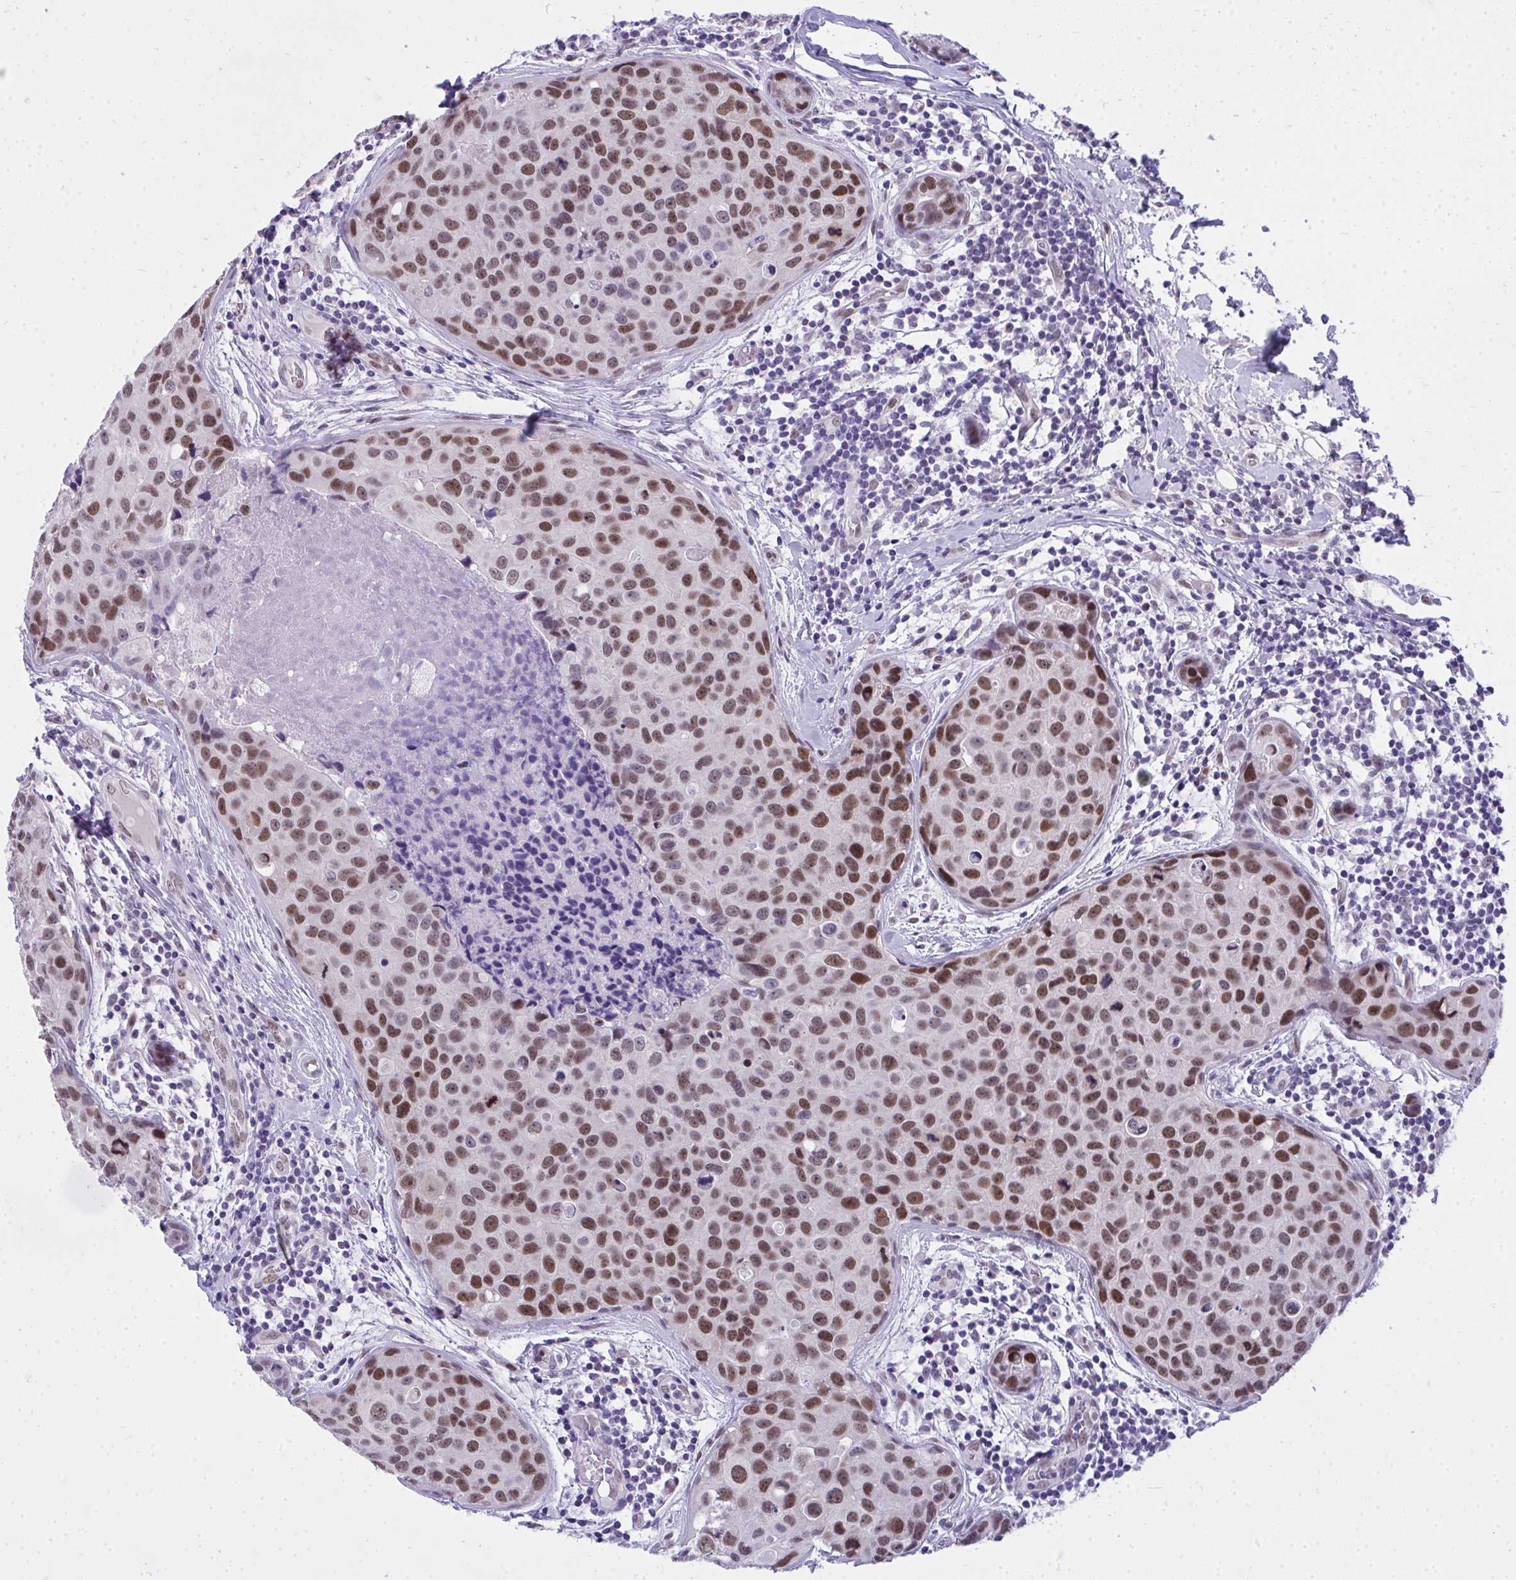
{"staining": {"intensity": "moderate", "quantity": ">75%", "location": "nuclear"}, "tissue": "breast cancer", "cell_type": "Tumor cells", "image_type": "cancer", "snomed": [{"axis": "morphology", "description": "Duct carcinoma"}, {"axis": "topography", "description": "Breast"}], "caption": "Infiltrating ductal carcinoma (breast) tissue exhibits moderate nuclear positivity in approximately >75% of tumor cells", "gene": "TEAD4", "patient": {"sex": "female", "age": 24}}